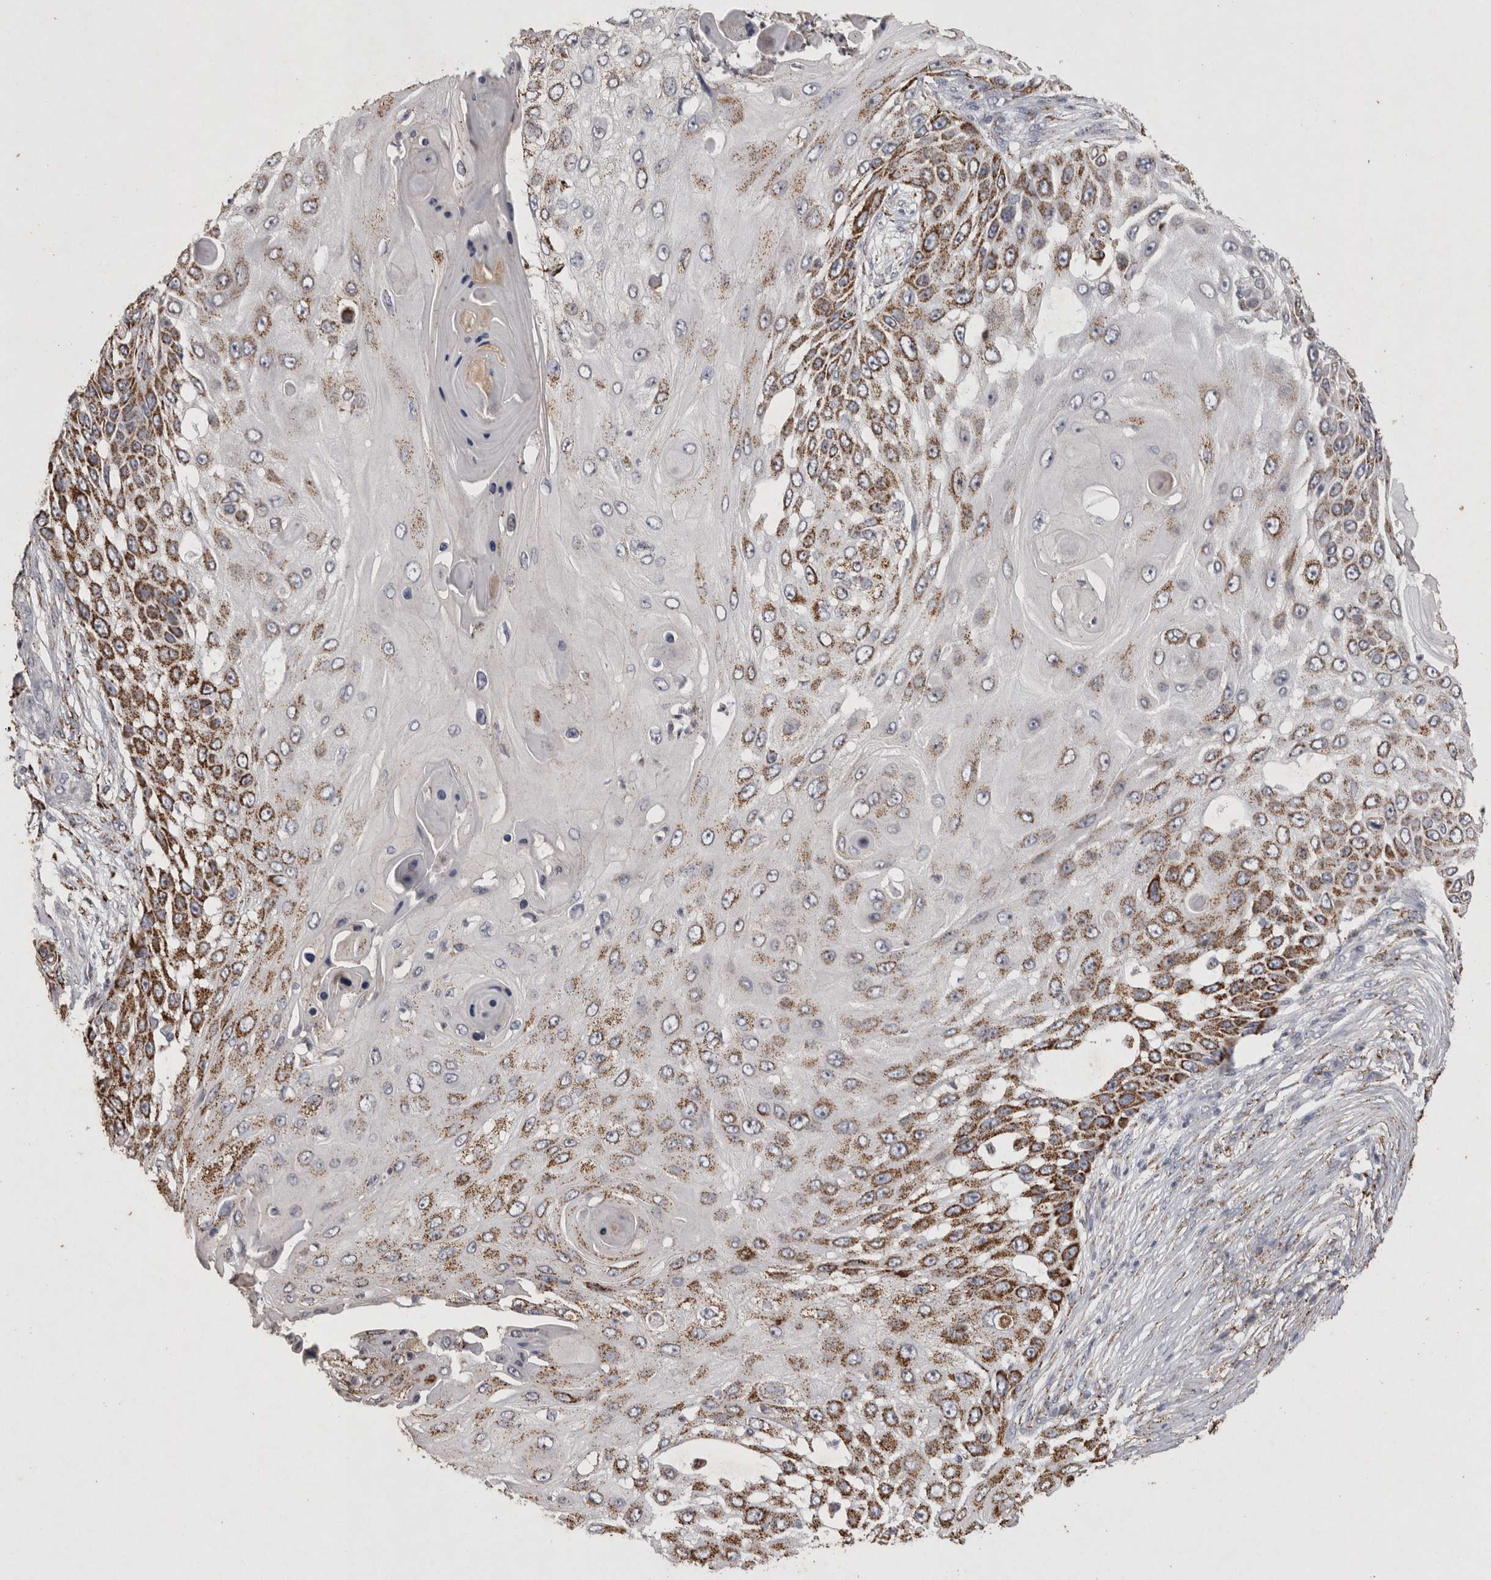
{"staining": {"intensity": "strong", "quantity": ">75%", "location": "cytoplasmic/membranous"}, "tissue": "skin cancer", "cell_type": "Tumor cells", "image_type": "cancer", "snomed": [{"axis": "morphology", "description": "Squamous cell carcinoma, NOS"}, {"axis": "topography", "description": "Skin"}], "caption": "IHC (DAB (3,3'-diaminobenzidine)) staining of skin cancer demonstrates strong cytoplasmic/membranous protein positivity in approximately >75% of tumor cells.", "gene": "DKK3", "patient": {"sex": "female", "age": 44}}